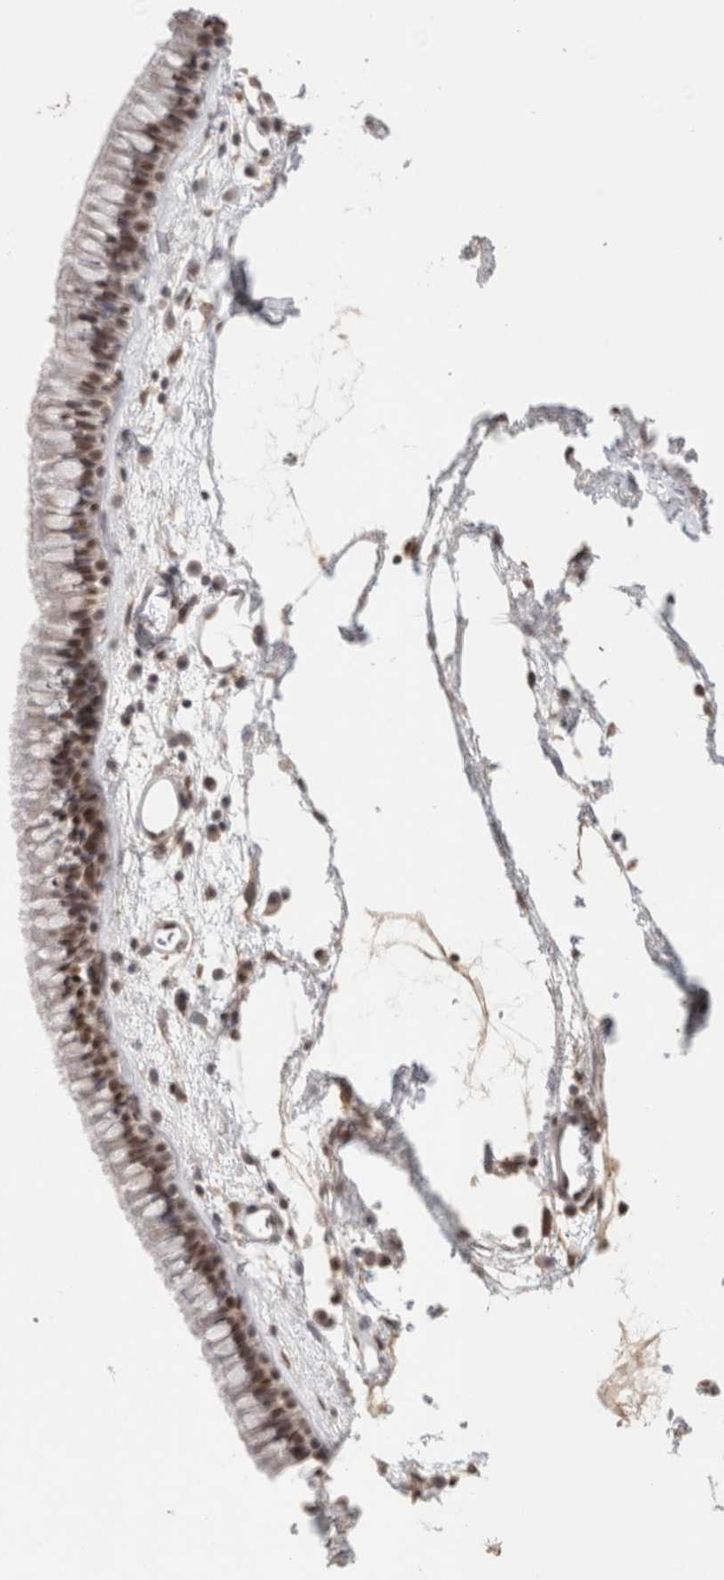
{"staining": {"intensity": "moderate", "quantity": ">75%", "location": "nuclear"}, "tissue": "nasopharynx", "cell_type": "Respiratory epithelial cells", "image_type": "normal", "snomed": [{"axis": "morphology", "description": "Normal tissue, NOS"}, {"axis": "morphology", "description": "Inflammation, NOS"}, {"axis": "topography", "description": "Nasopharynx"}], "caption": "DAB (3,3'-diaminobenzidine) immunohistochemical staining of unremarkable nasopharynx reveals moderate nuclear protein positivity in approximately >75% of respiratory epithelial cells. (Stains: DAB (3,3'-diaminobenzidine) in brown, nuclei in blue, Microscopy: brightfield microscopy at high magnification).", "gene": "ZNF830", "patient": {"sex": "male", "age": 48}}